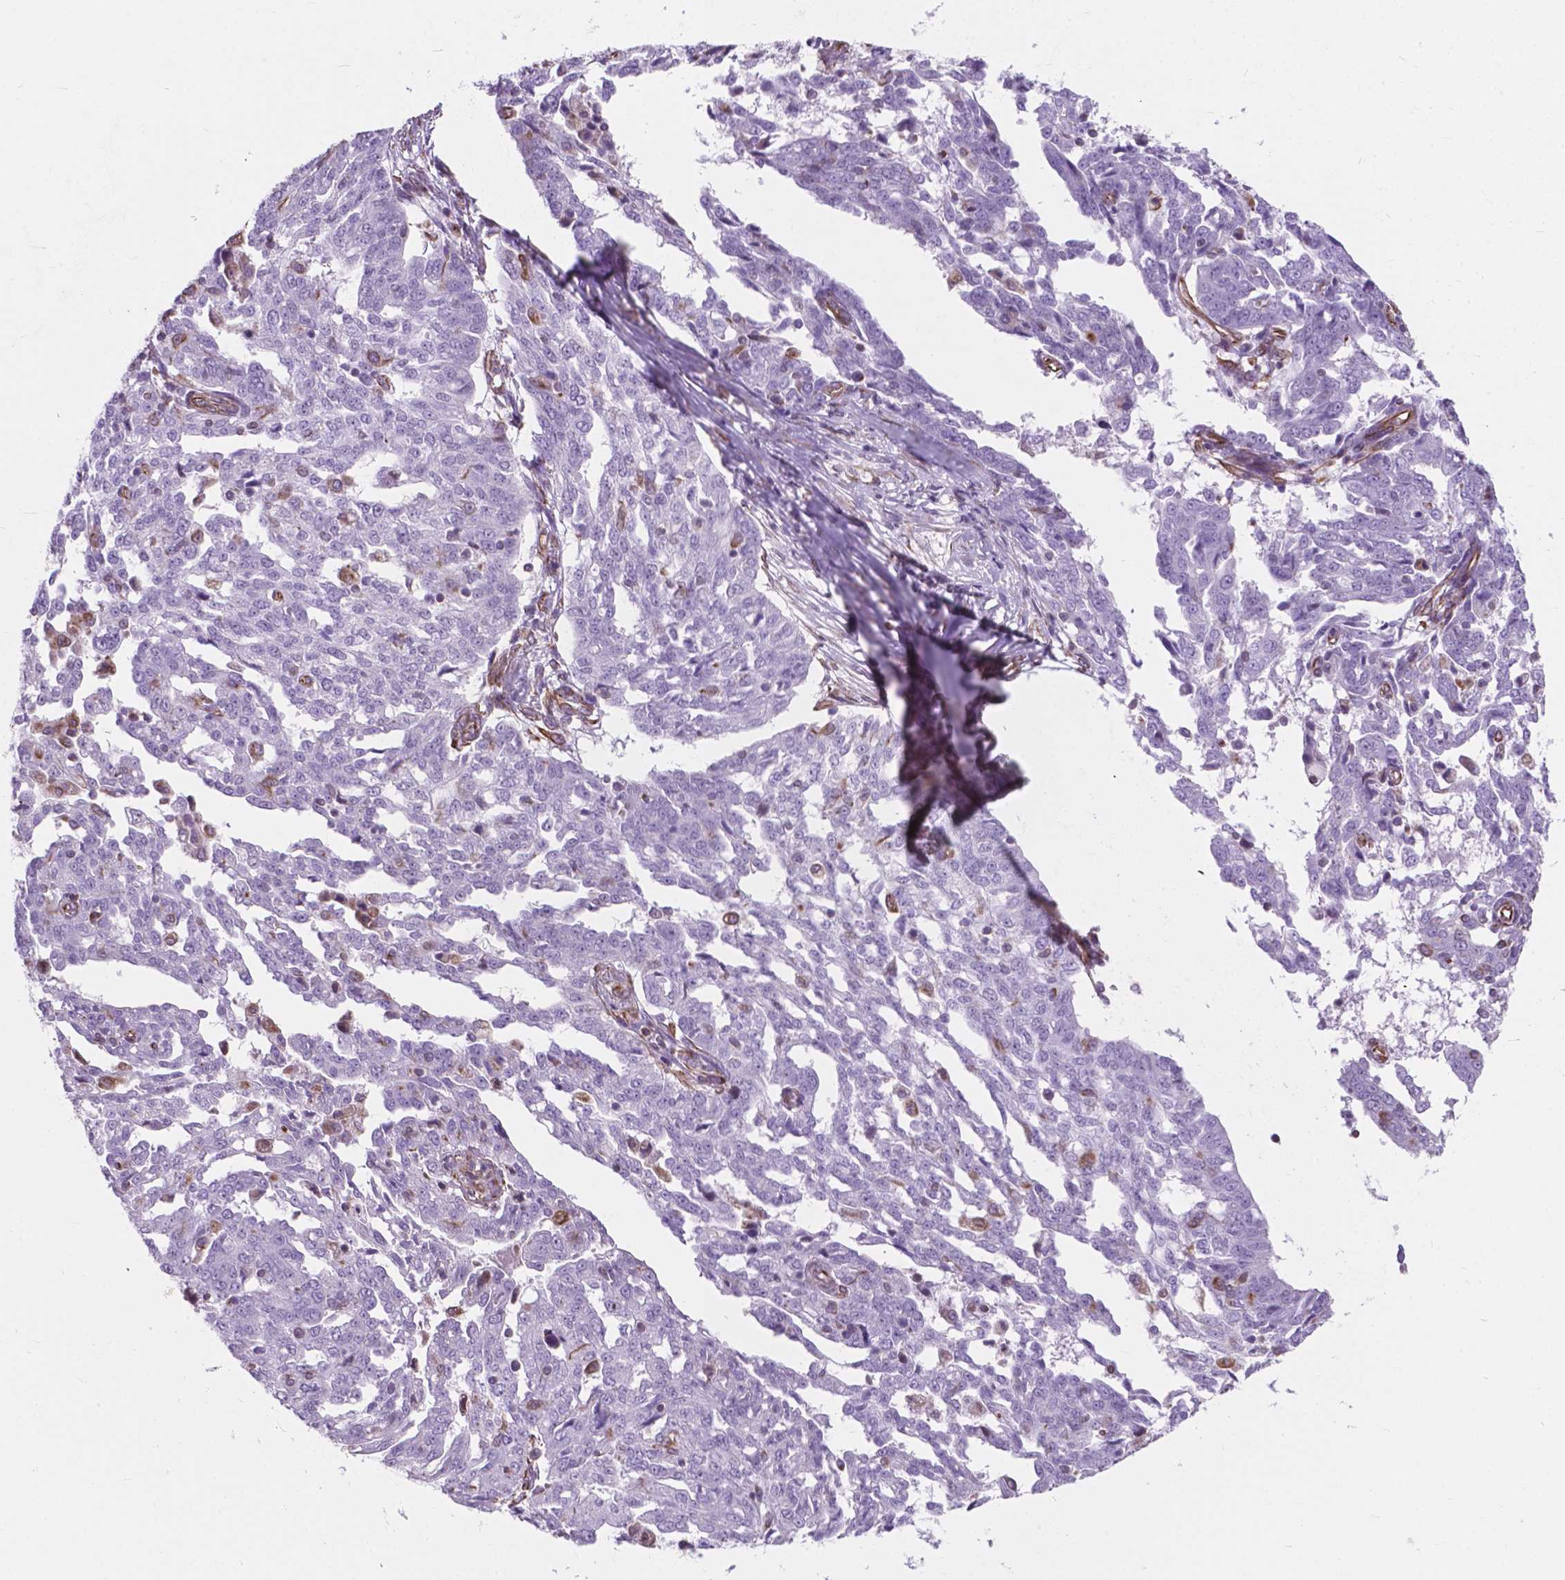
{"staining": {"intensity": "negative", "quantity": "none", "location": "none"}, "tissue": "ovarian cancer", "cell_type": "Tumor cells", "image_type": "cancer", "snomed": [{"axis": "morphology", "description": "Cystadenocarcinoma, serous, NOS"}, {"axis": "topography", "description": "Ovary"}], "caption": "High power microscopy histopathology image of an immunohistochemistry (IHC) photomicrograph of ovarian cancer, revealing no significant expression in tumor cells.", "gene": "AMOT", "patient": {"sex": "female", "age": 67}}